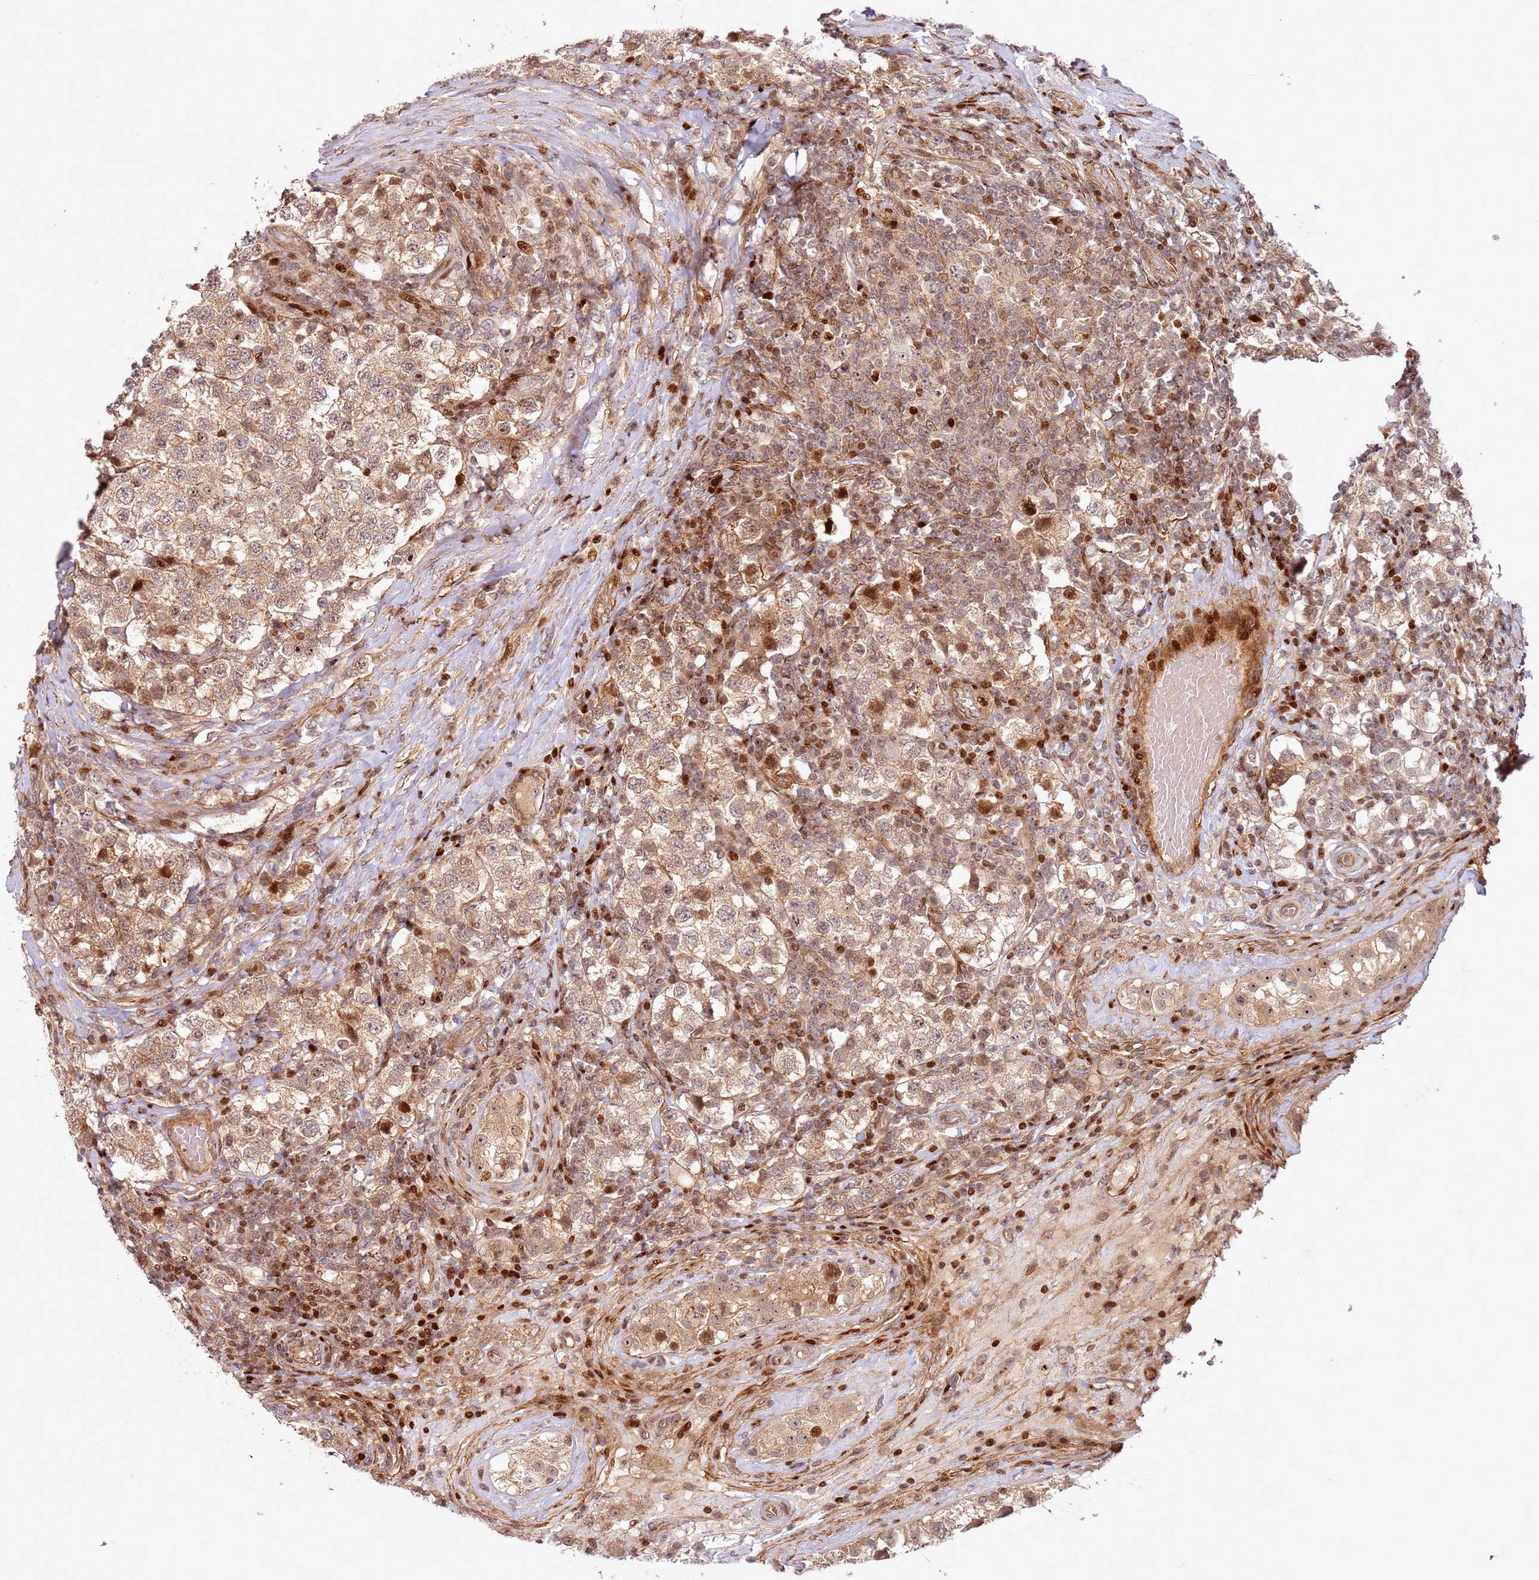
{"staining": {"intensity": "moderate", "quantity": ">75%", "location": "cytoplasmic/membranous"}, "tissue": "testis cancer", "cell_type": "Tumor cells", "image_type": "cancer", "snomed": [{"axis": "morphology", "description": "Seminoma, NOS"}, {"axis": "topography", "description": "Testis"}], "caption": "Tumor cells exhibit medium levels of moderate cytoplasmic/membranous staining in approximately >75% of cells in seminoma (testis).", "gene": "TMEM233", "patient": {"sex": "male", "age": 34}}